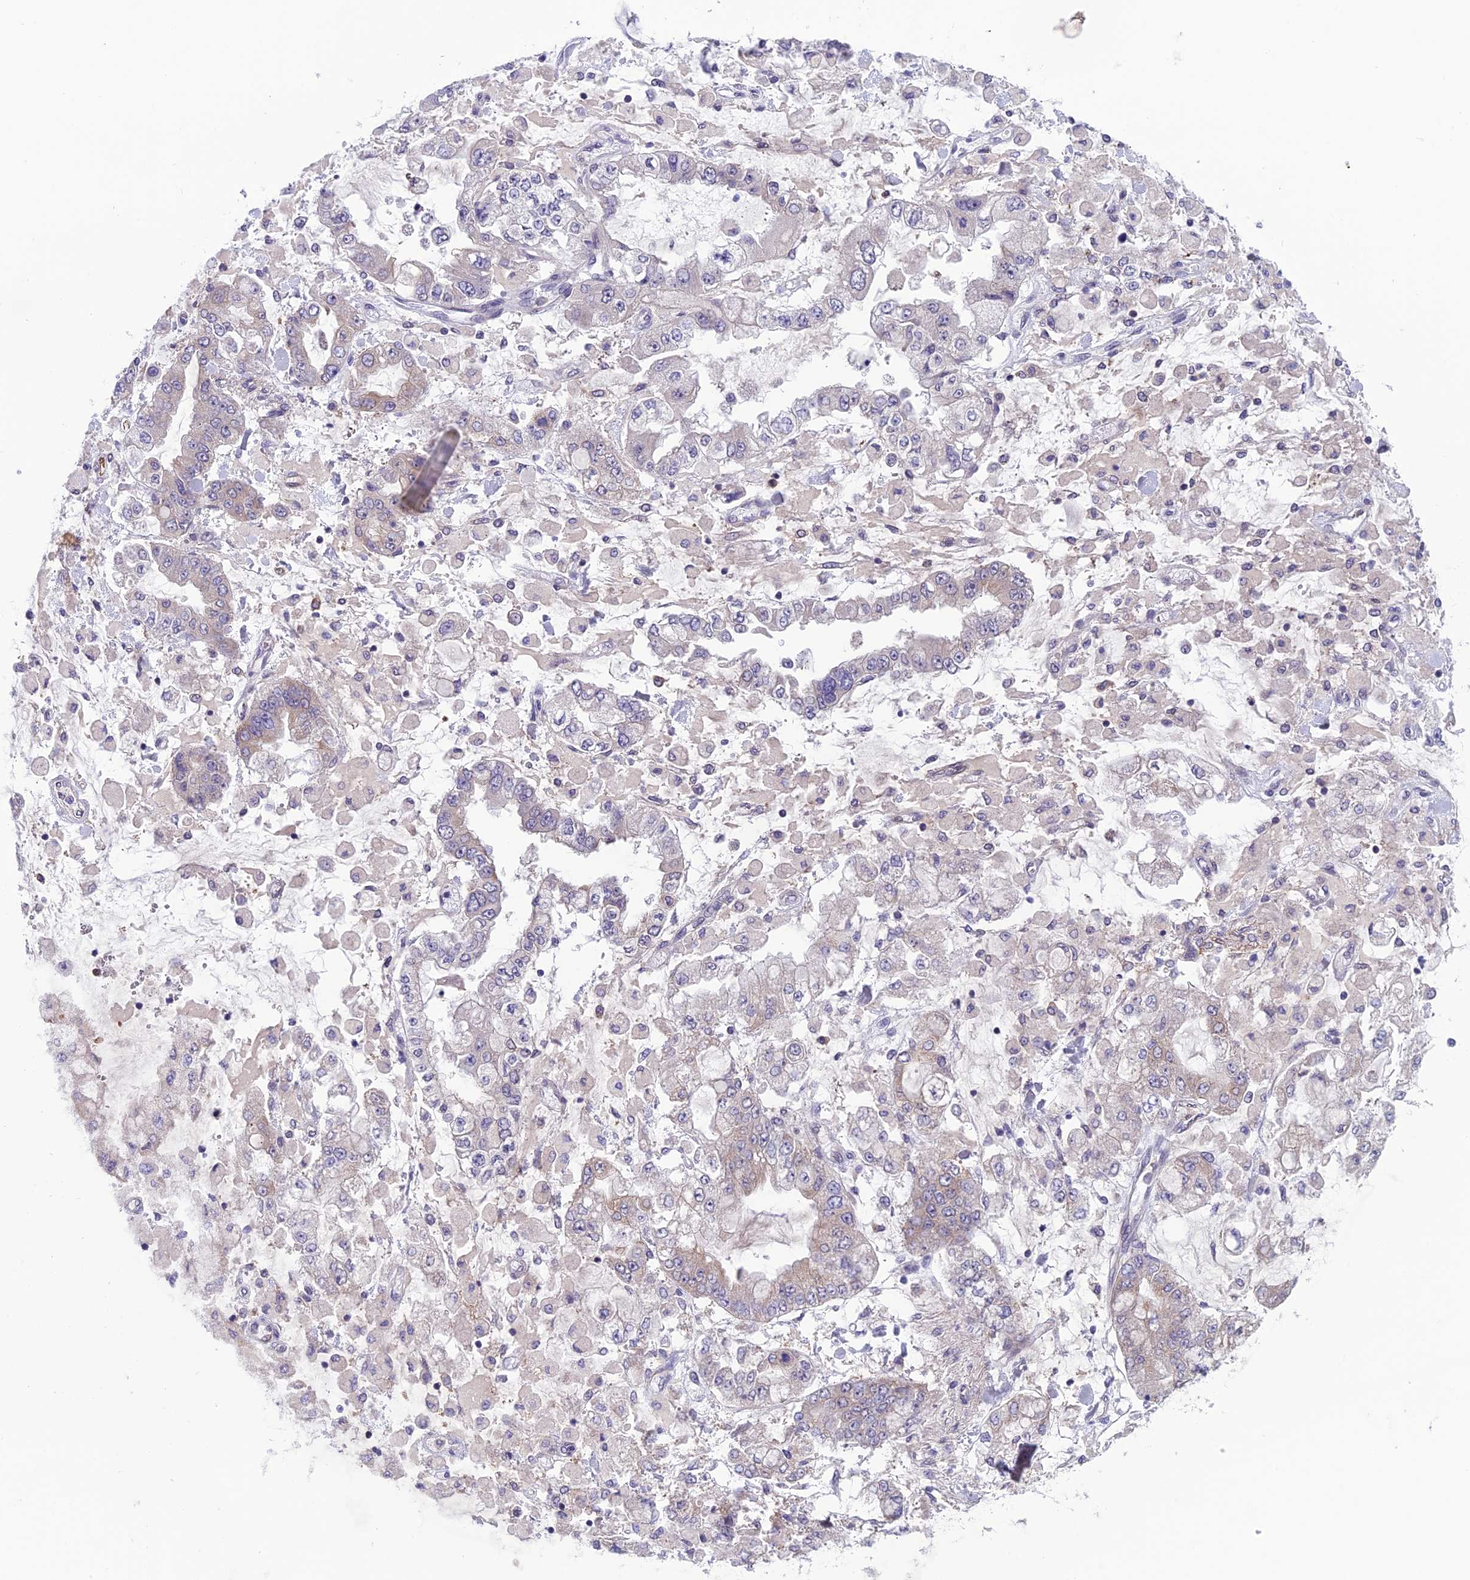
{"staining": {"intensity": "negative", "quantity": "none", "location": "none"}, "tissue": "stomach cancer", "cell_type": "Tumor cells", "image_type": "cancer", "snomed": [{"axis": "morphology", "description": "Normal tissue, NOS"}, {"axis": "morphology", "description": "Adenocarcinoma, NOS"}, {"axis": "topography", "description": "Stomach, upper"}, {"axis": "topography", "description": "Stomach"}], "caption": "High power microscopy micrograph of an immunohistochemistry image of adenocarcinoma (stomach), revealing no significant staining in tumor cells.", "gene": "MAST2", "patient": {"sex": "male", "age": 76}}